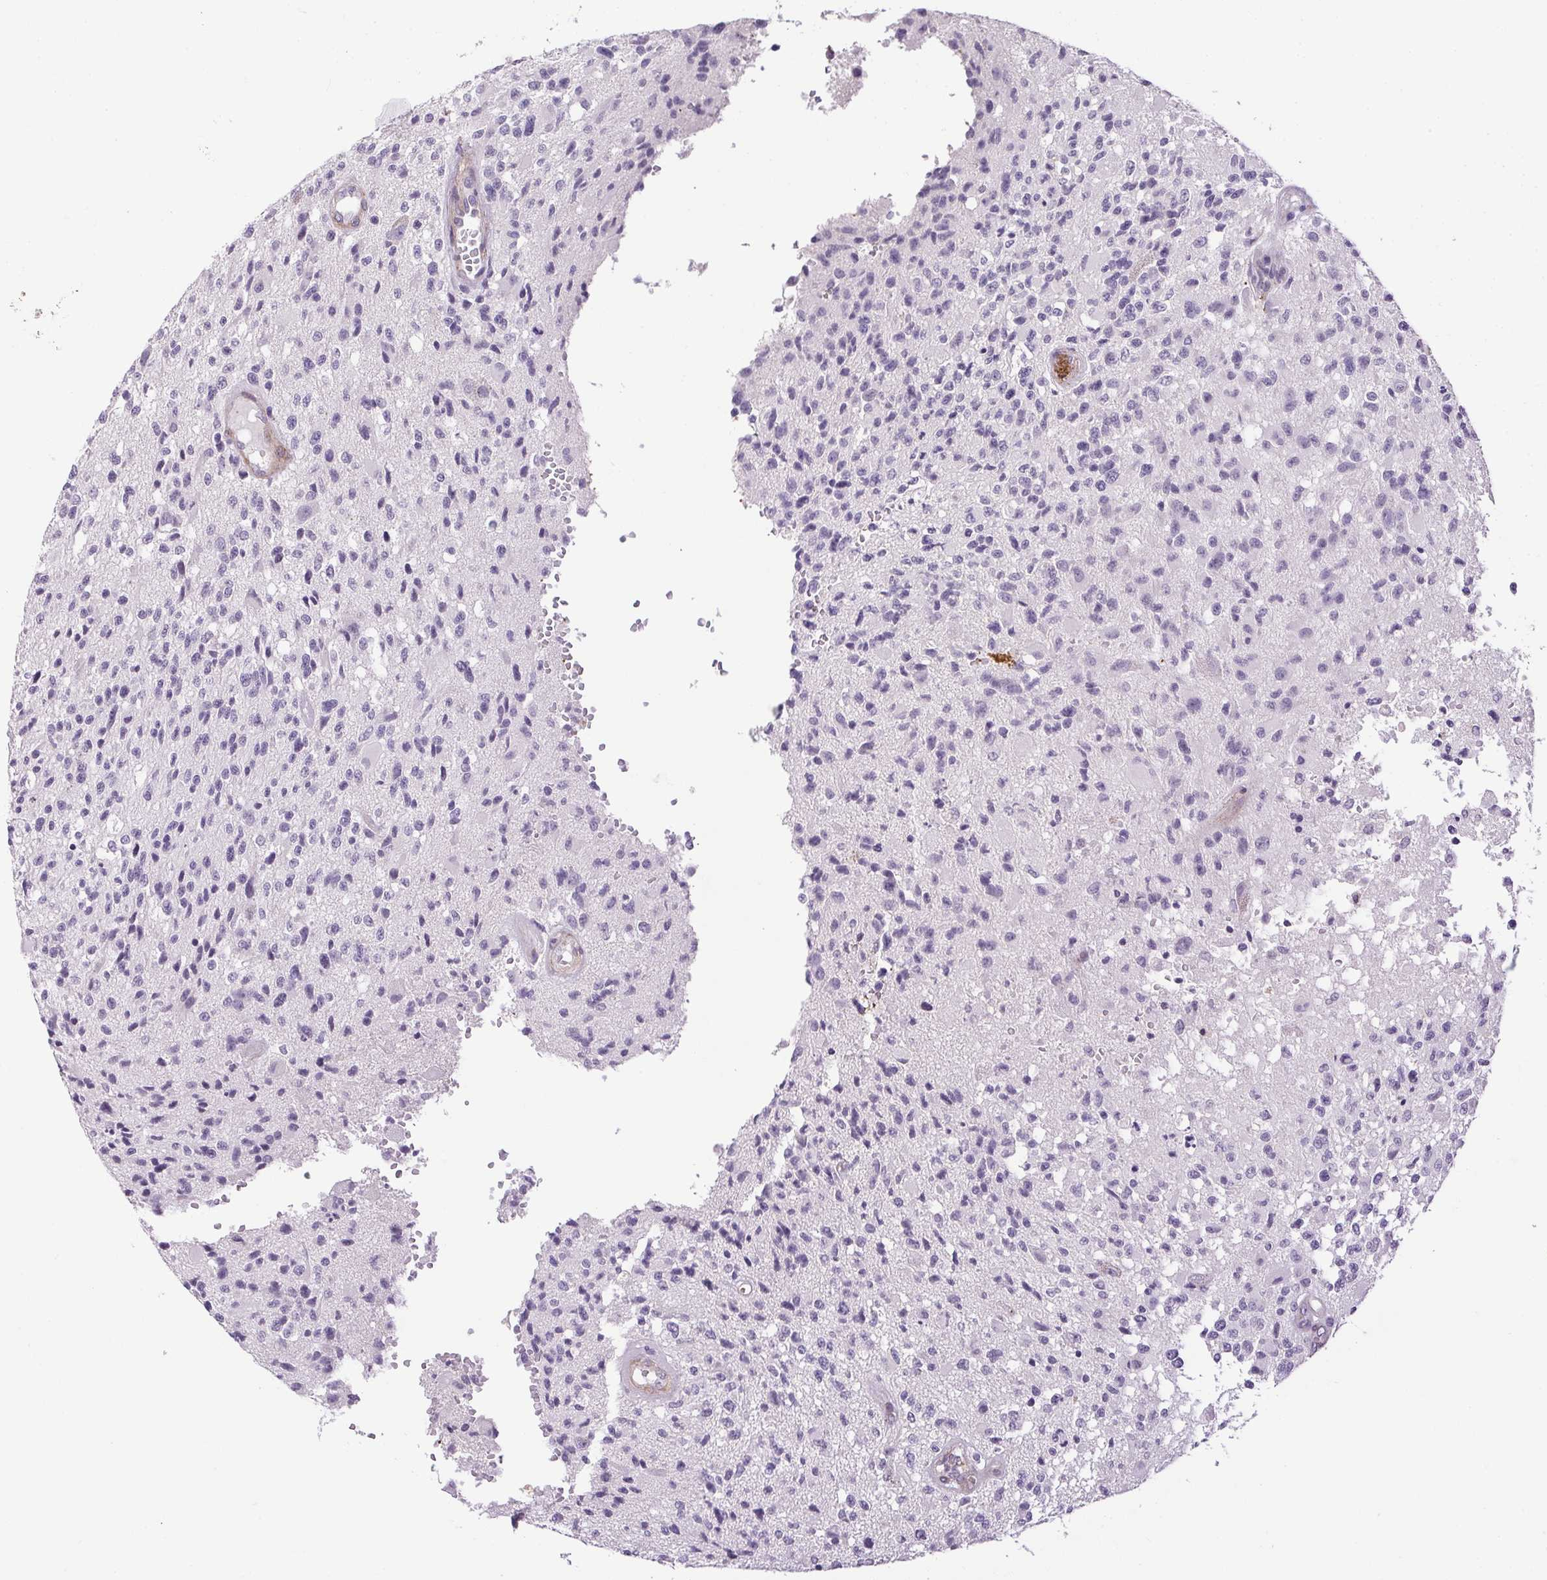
{"staining": {"intensity": "negative", "quantity": "none", "location": "none"}, "tissue": "glioma", "cell_type": "Tumor cells", "image_type": "cancer", "snomed": [{"axis": "morphology", "description": "Glioma, malignant, High grade"}, {"axis": "topography", "description": "Brain"}], "caption": "Tumor cells are negative for brown protein staining in glioma.", "gene": "PRL", "patient": {"sex": "female", "age": 63}}